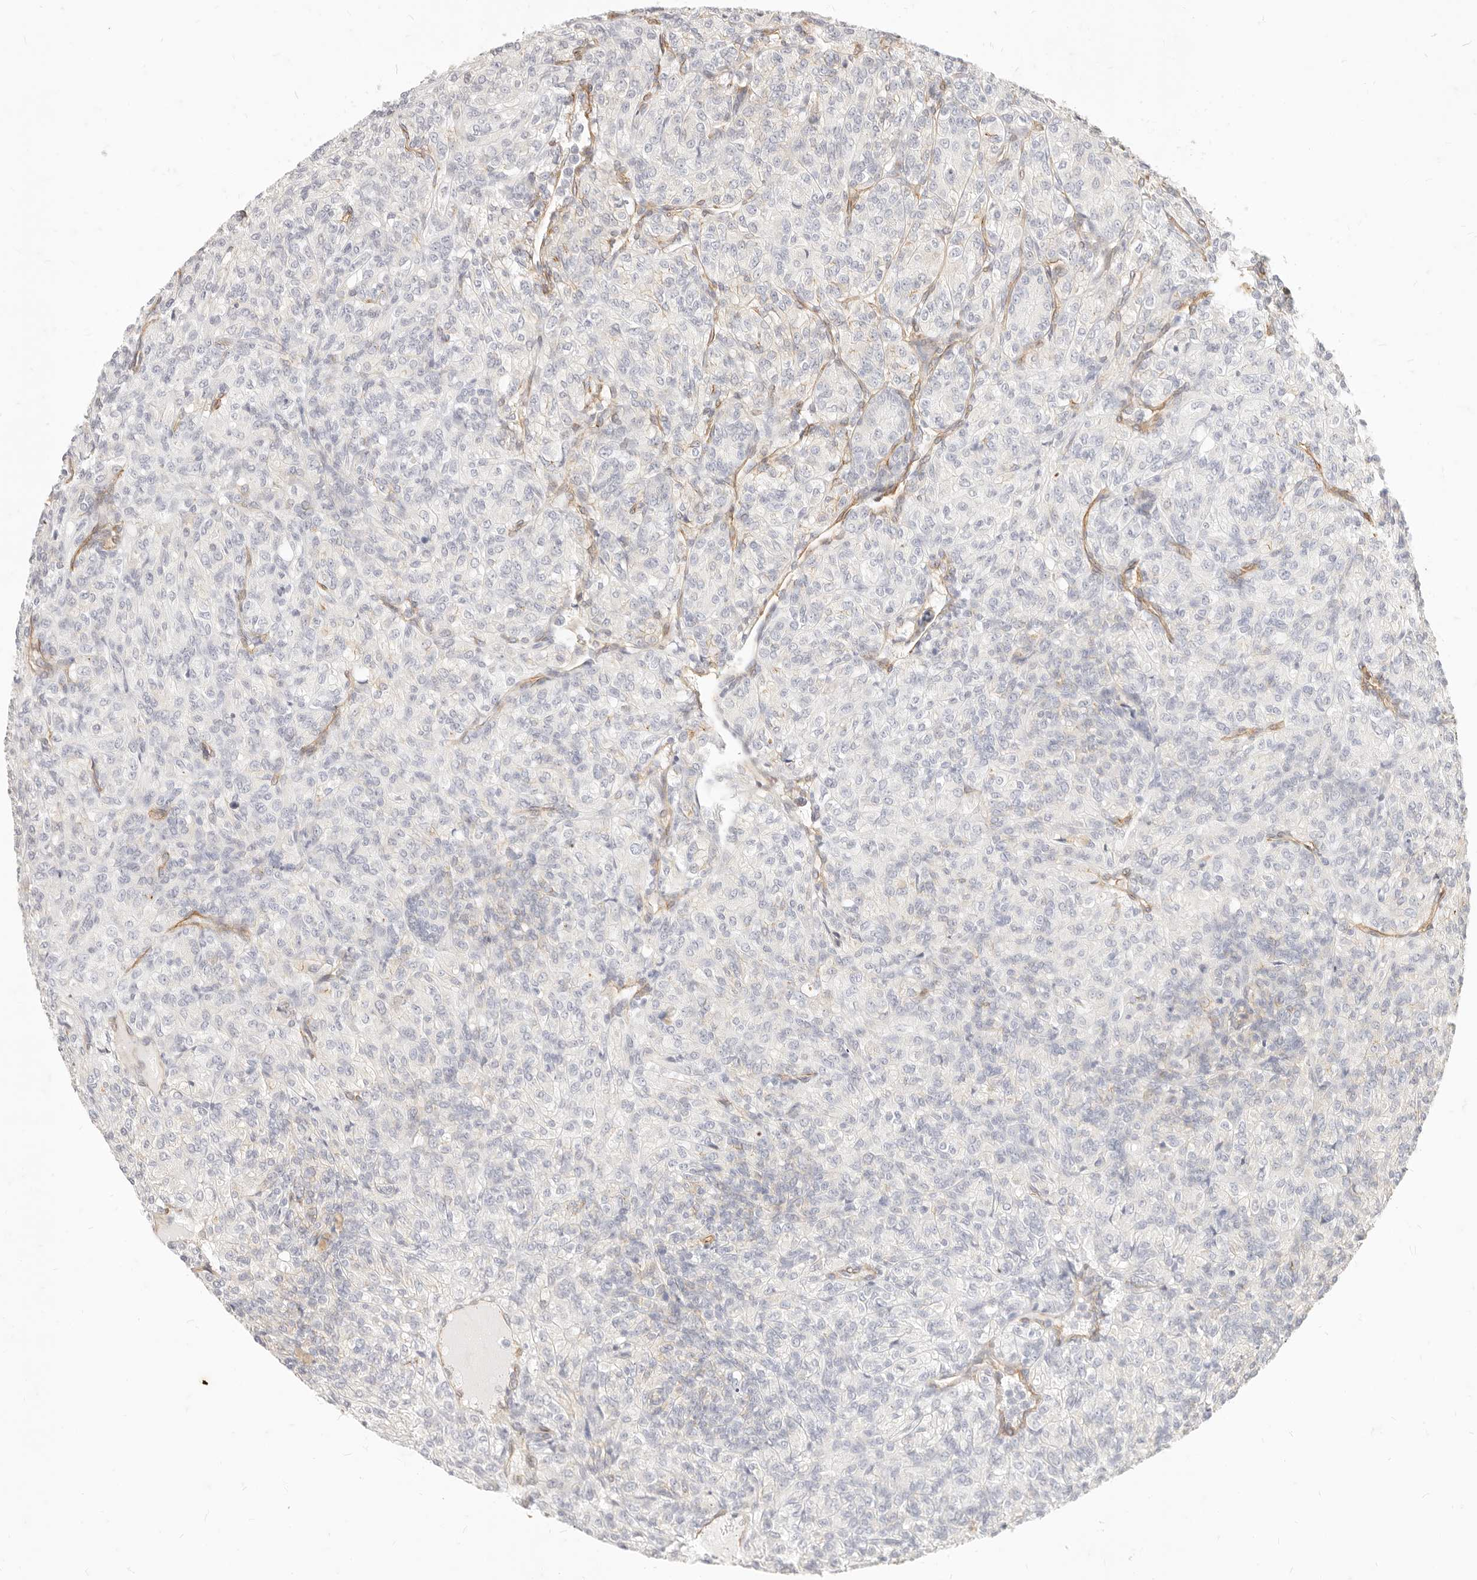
{"staining": {"intensity": "negative", "quantity": "none", "location": "none"}, "tissue": "renal cancer", "cell_type": "Tumor cells", "image_type": "cancer", "snomed": [{"axis": "morphology", "description": "Adenocarcinoma, NOS"}, {"axis": "topography", "description": "Kidney"}], "caption": "Histopathology image shows no protein positivity in tumor cells of renal cancer tissue. (DAB immunohistochemistry (IHC) with hematoxylin counter stain).", "gene": "NUS1", "patient": {"sex": "male", "age": 77}}